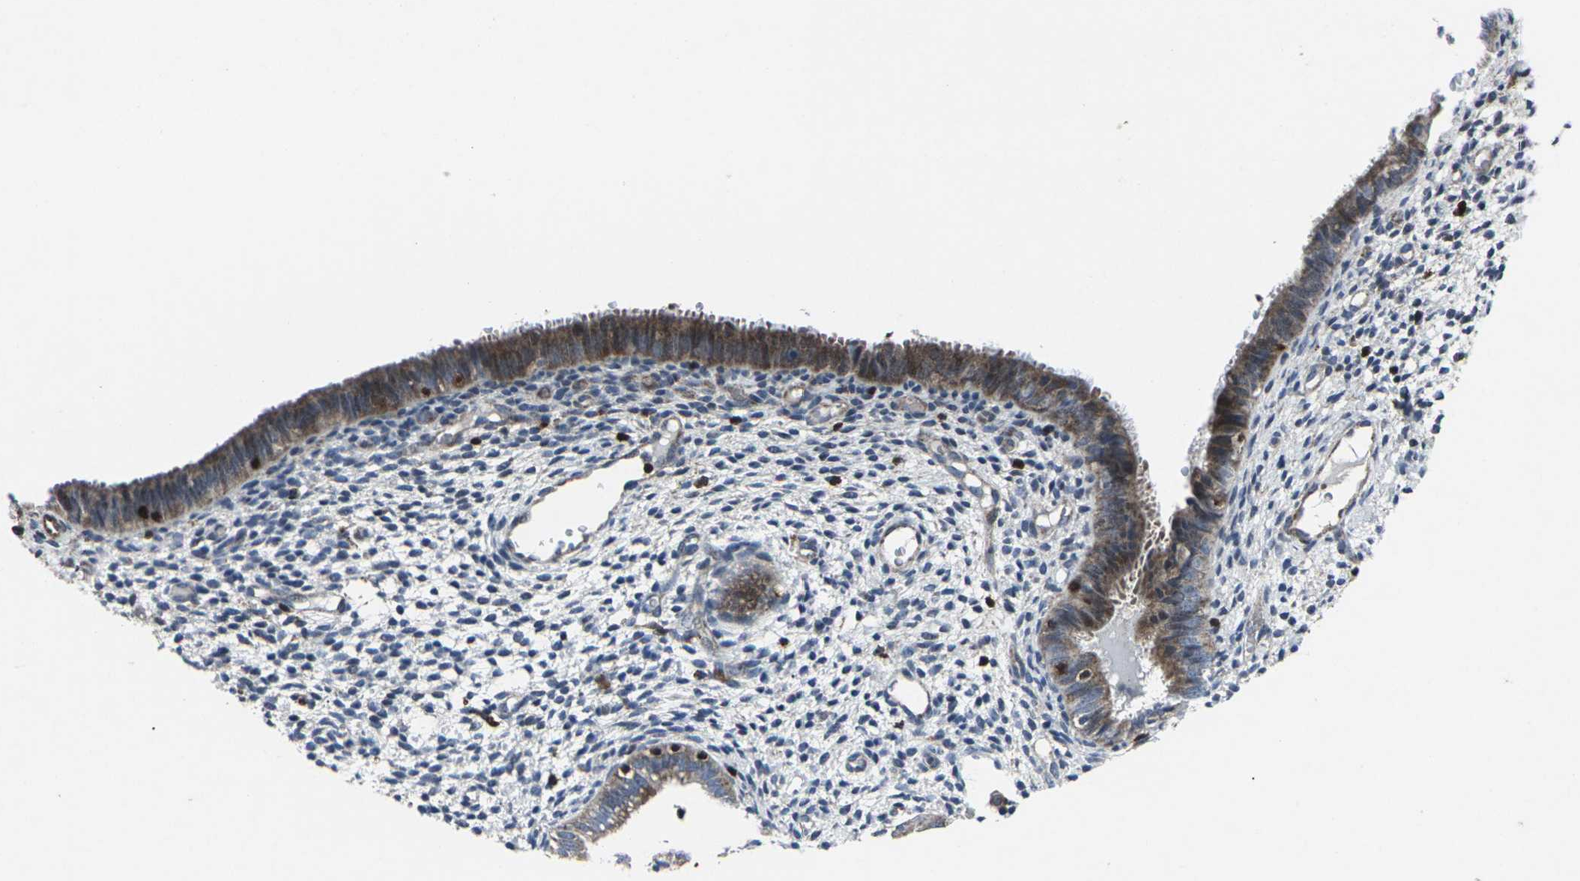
{"staining": {"intensity": "negative", "quantity": "none", "location": "none"}, "tissue": "endometrium", "cell_type": "Cells in endometrial stroma", "image_type": "normal", "snomed": [{"axis": "morphology", "description": "Normal tissue, NOS"}, {"axis": "topography", "description": "Endometrium"}], "caption": "Immunohistochemical staining of benign endometrium displays no significant positivity in cells in endometrial stroma. (DAB immunohistochemistry visualized using brightfield microscopy, high magnification).", "gene": "STAT4", "patient": {"sex": "female", "age": 61}}